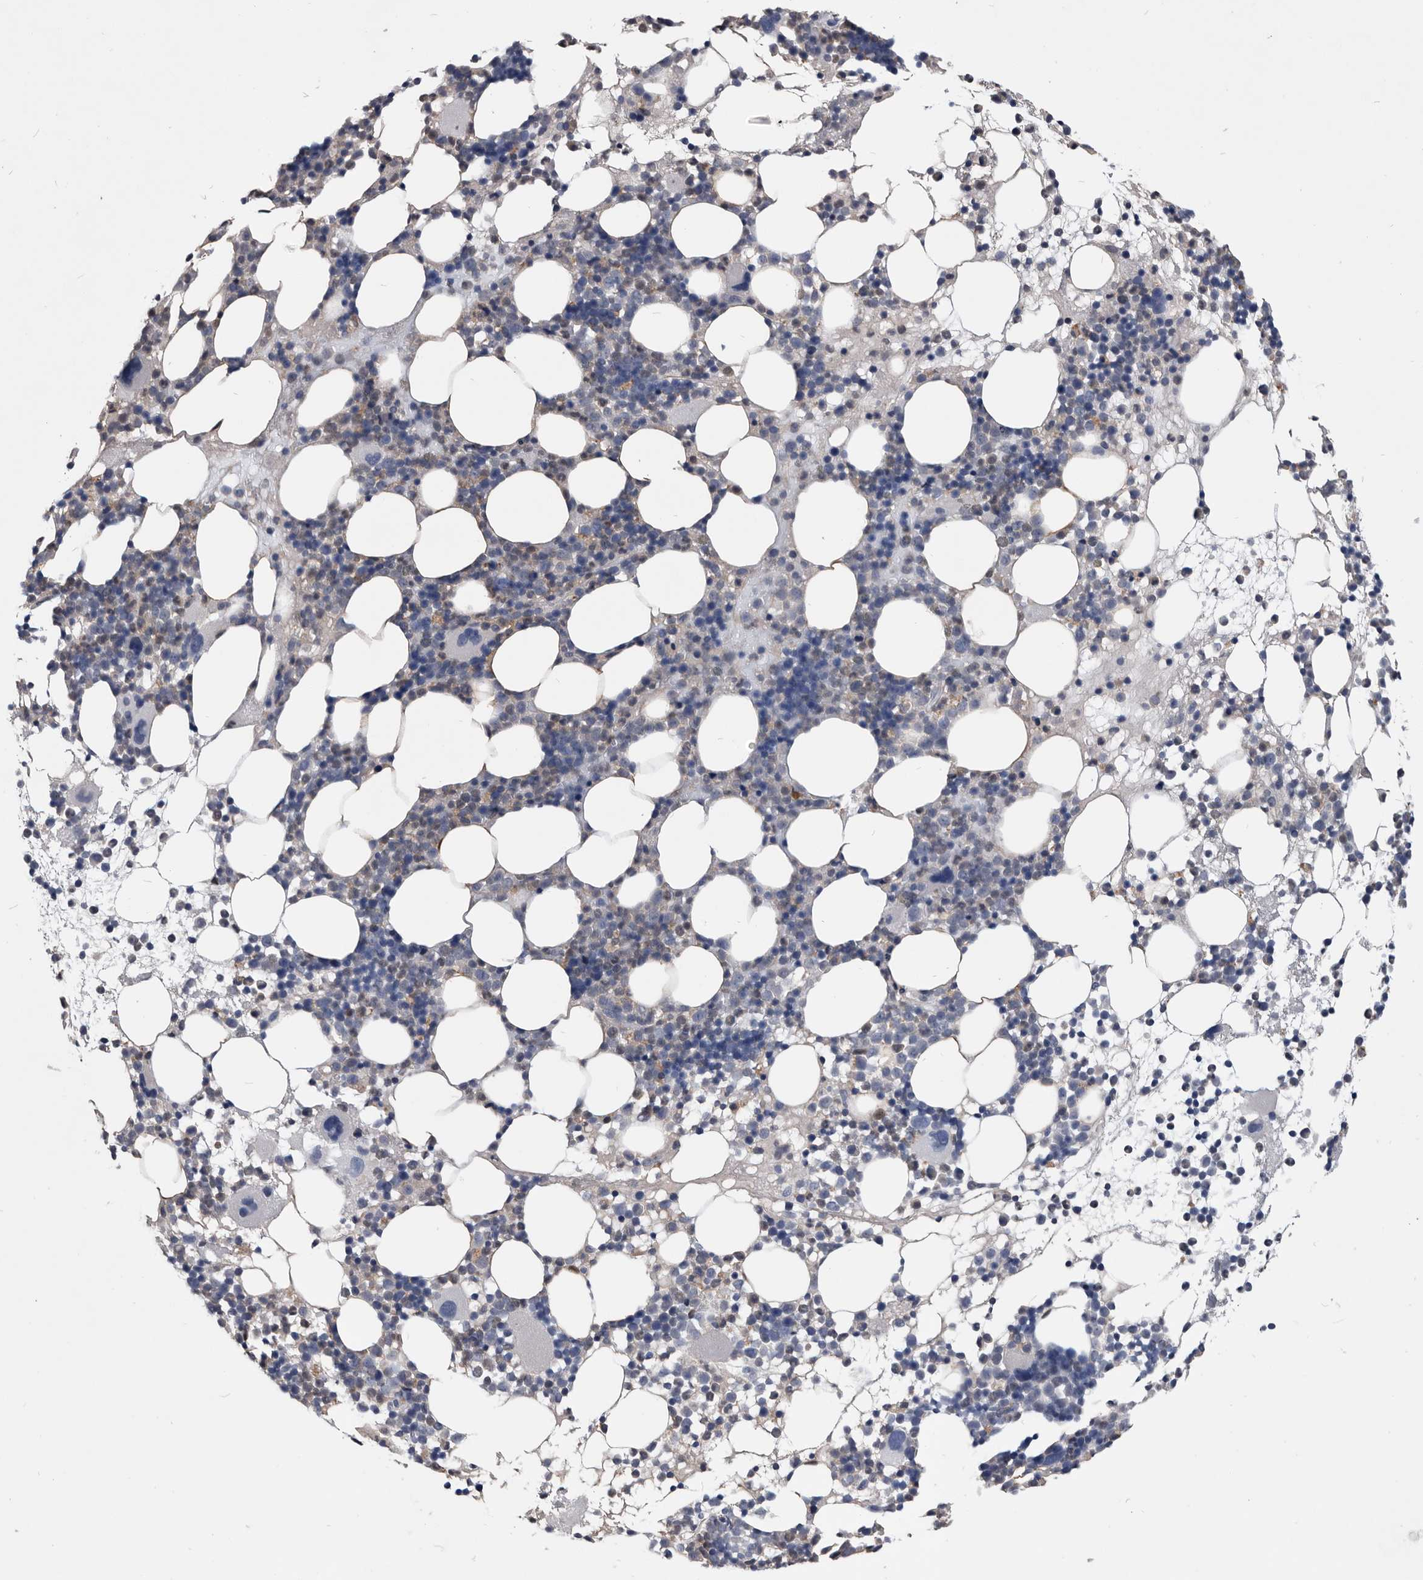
{"staining": {"intensity": "moderate", "quantity": "<25%", "location": "cytoplasmic/membranous"}, "tissue": "bone marrow", "cell_type": "Hematopoietic cells", "image_type": "normal", "snomed": [{"axis": "morphology", "description": "Normal tissue, NOS"}, {"axis": "topography", "description": "Bone marrow"}], "caption": "Immunohistochemistry of unremarkable bone marrow displays low levels of moderate cytoplasmic/membranous expression in approximately <25% of hematopoietic cells. (IHC, brightfield microscopy, high magnification).", "gene": "PDXK", "patient": {"sex": "female", "age": 57}}